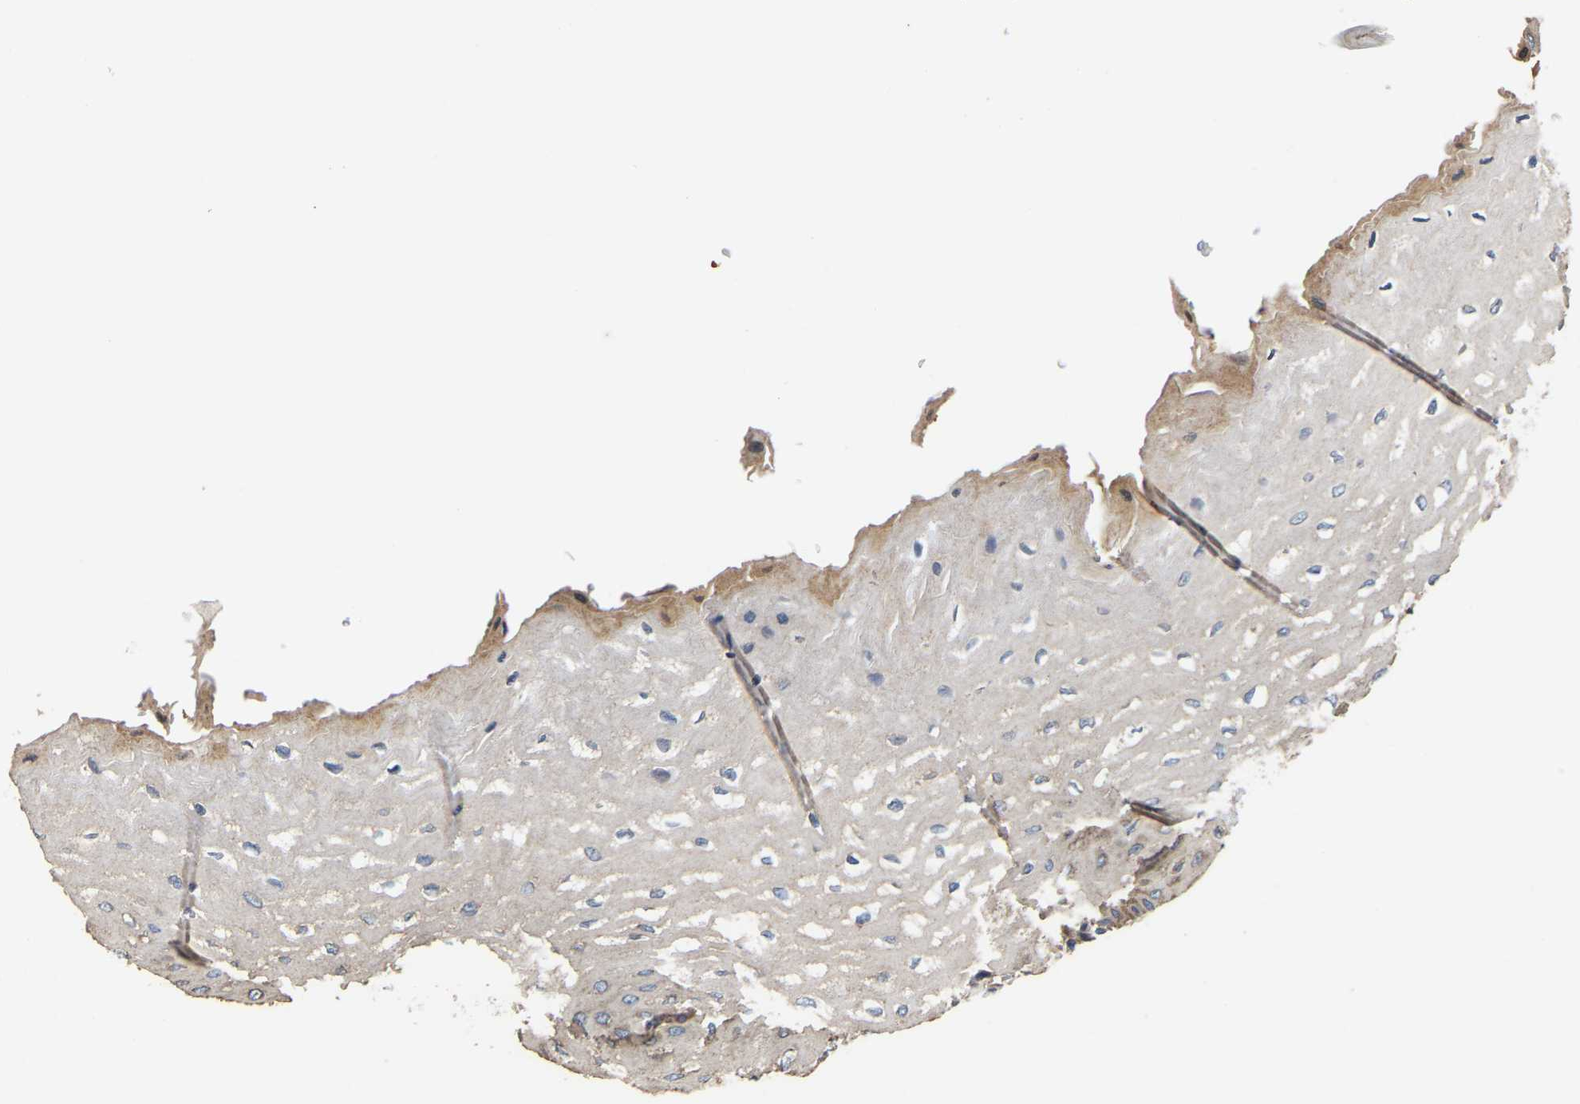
{"staining": {"intensity": "moderate", "quantity": "25%-75%", "location": "cytoplasmic/membranous"}, "tissue": "esophagus", "cell_type": "Squamous epithelial cells", "image_type": "normal", "snomed": [{"axis": "morphology", "description": "Normal tissue, NOS"}, {"axis": "topography", "description": "Esophagus"}], "caption": "Normal esophagus reveals moderate cytoplasmic/membranous positivity in approximately 25%-75% of squamous epithelial cells.", "gene": "AIMP2", "patient": {"sex": "male", "age": 54}}